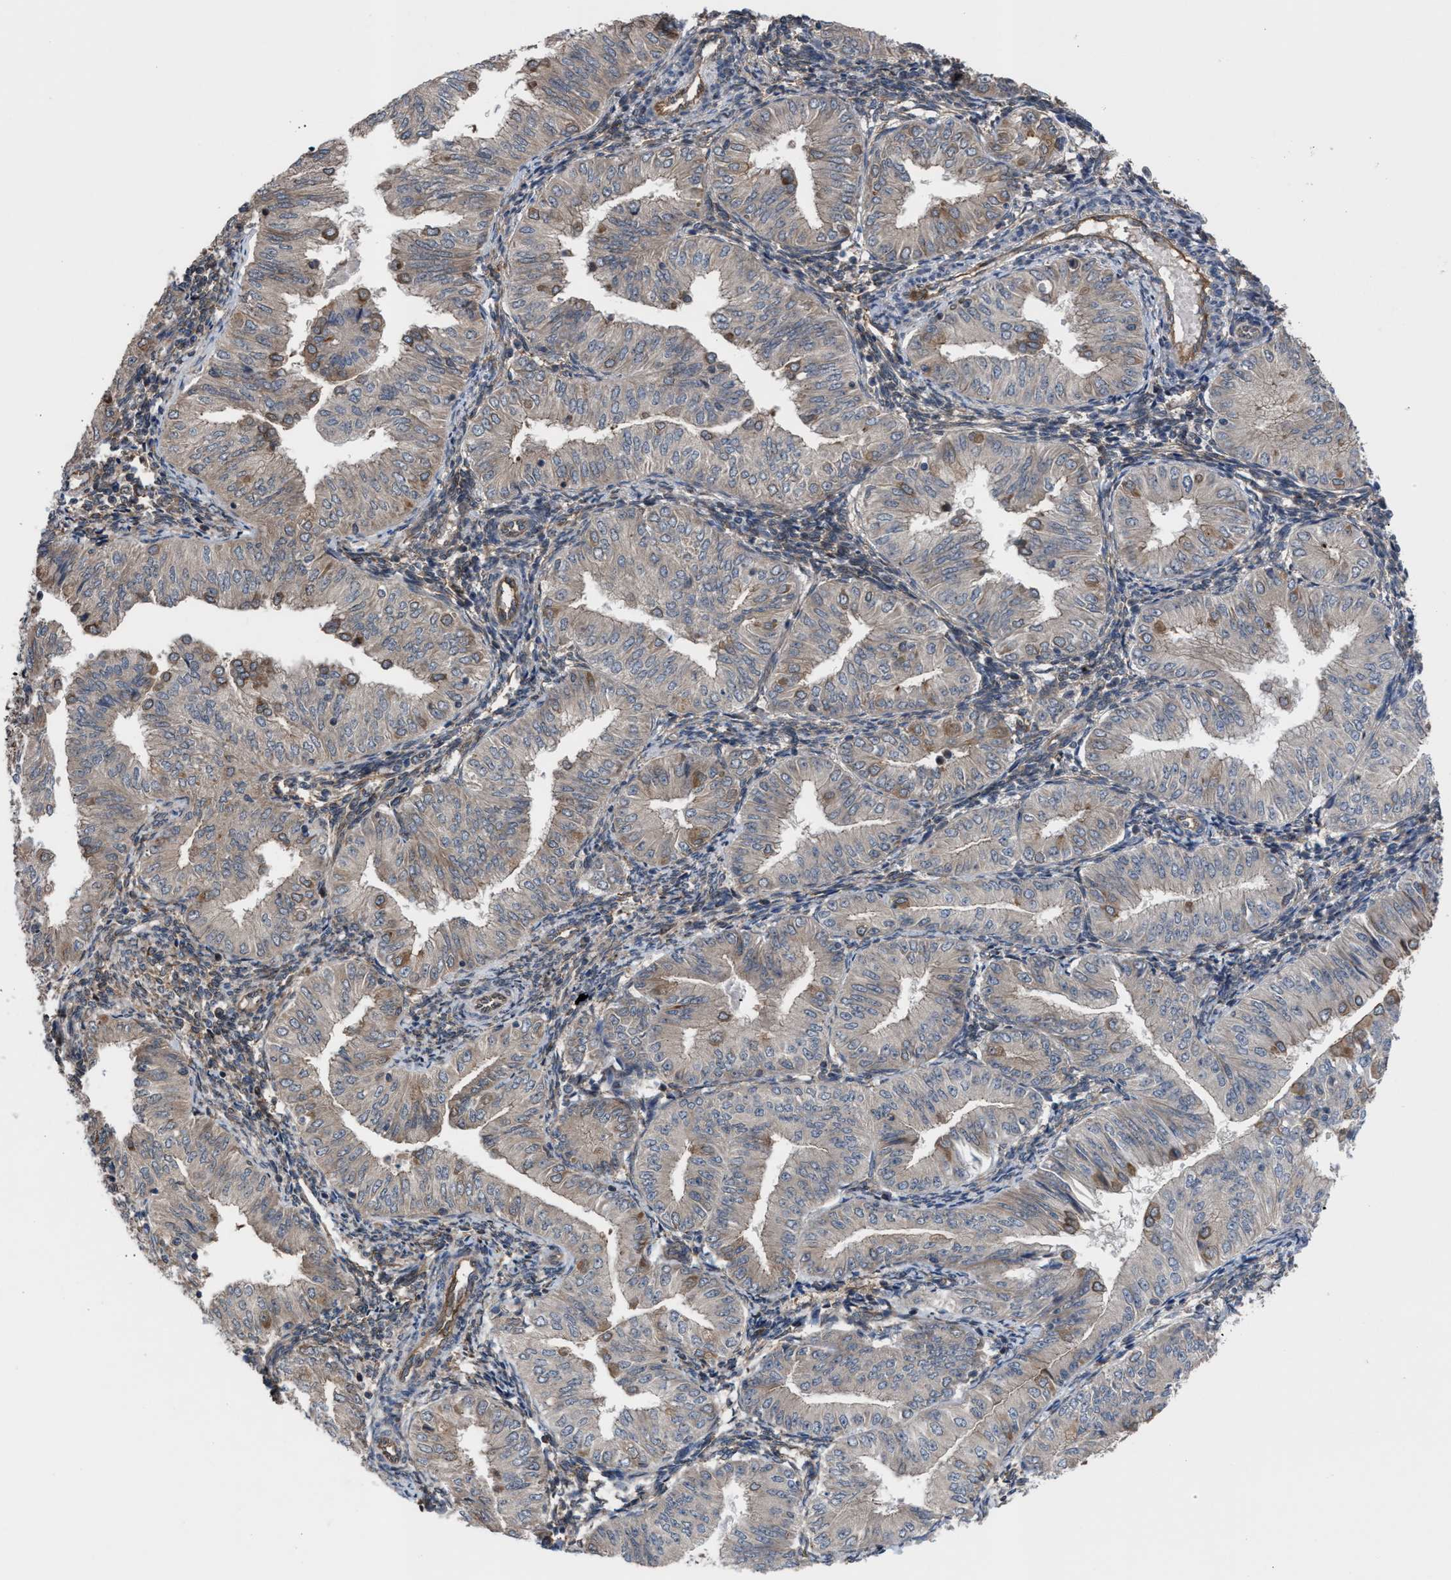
{"staining": {"intensity": "moderate", "quantity": "<25%", "location": "cytoplasmic/membranous"}, "tissue": "endometrial cancer", "cell_type": "Tumor cells", "image_type": "cancer", "snomed": [{"axis": "morphology", "description": "Normal tissue, NOS"}, {"axis": "morphology", "description": "Adenocarcinoma, NOS"}, {"axis": "topography", "description": "Endometrium"}], "caption": "A histopathology image showing moderate cytoplasmic/membranous positivity in about <25% of tumor cells in endometrial cancer (adenocarcinoma), as visualized by brown immunohistochemical staining.", "gene": "TP53BP2", "patient": {"sex": "female", "age": 53}}